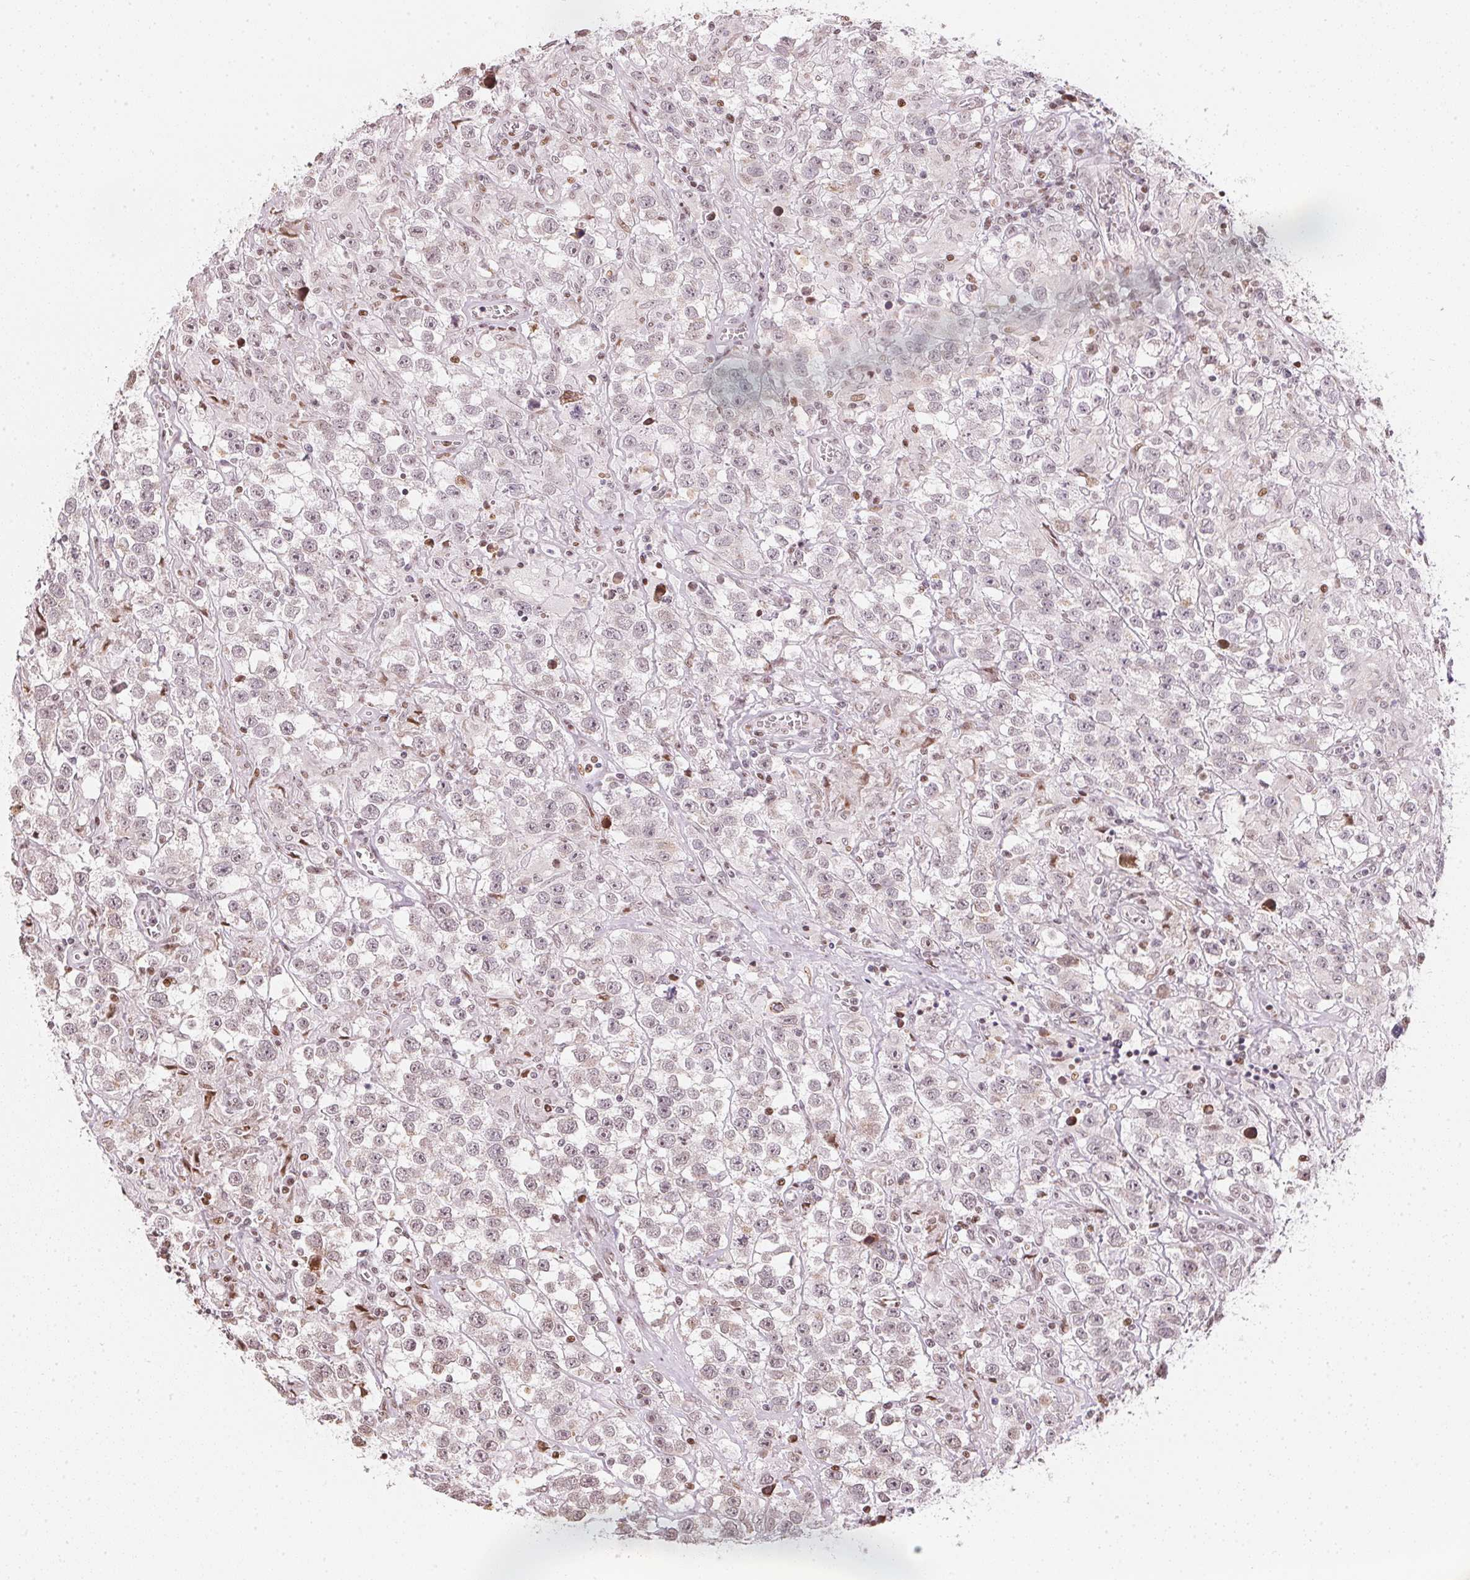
{"staining": {"intensity": "weak", "quantity": "<25%", "location": "nuclear"}, "tissue": "testis cancer", "cell_type": "Tumor cells", "image_type": "cancer", "snomed": [{"axis": "morphology", "description": "Seminoma, NOS"}, {"axis": "topography", "description": "Testis"}], "caption": "Protein analysis of seminoma (testis) reveals no significant positivity in tumor cells.", "gene": "KAT6A", "patient": {"sex": "male", "age": 43}}